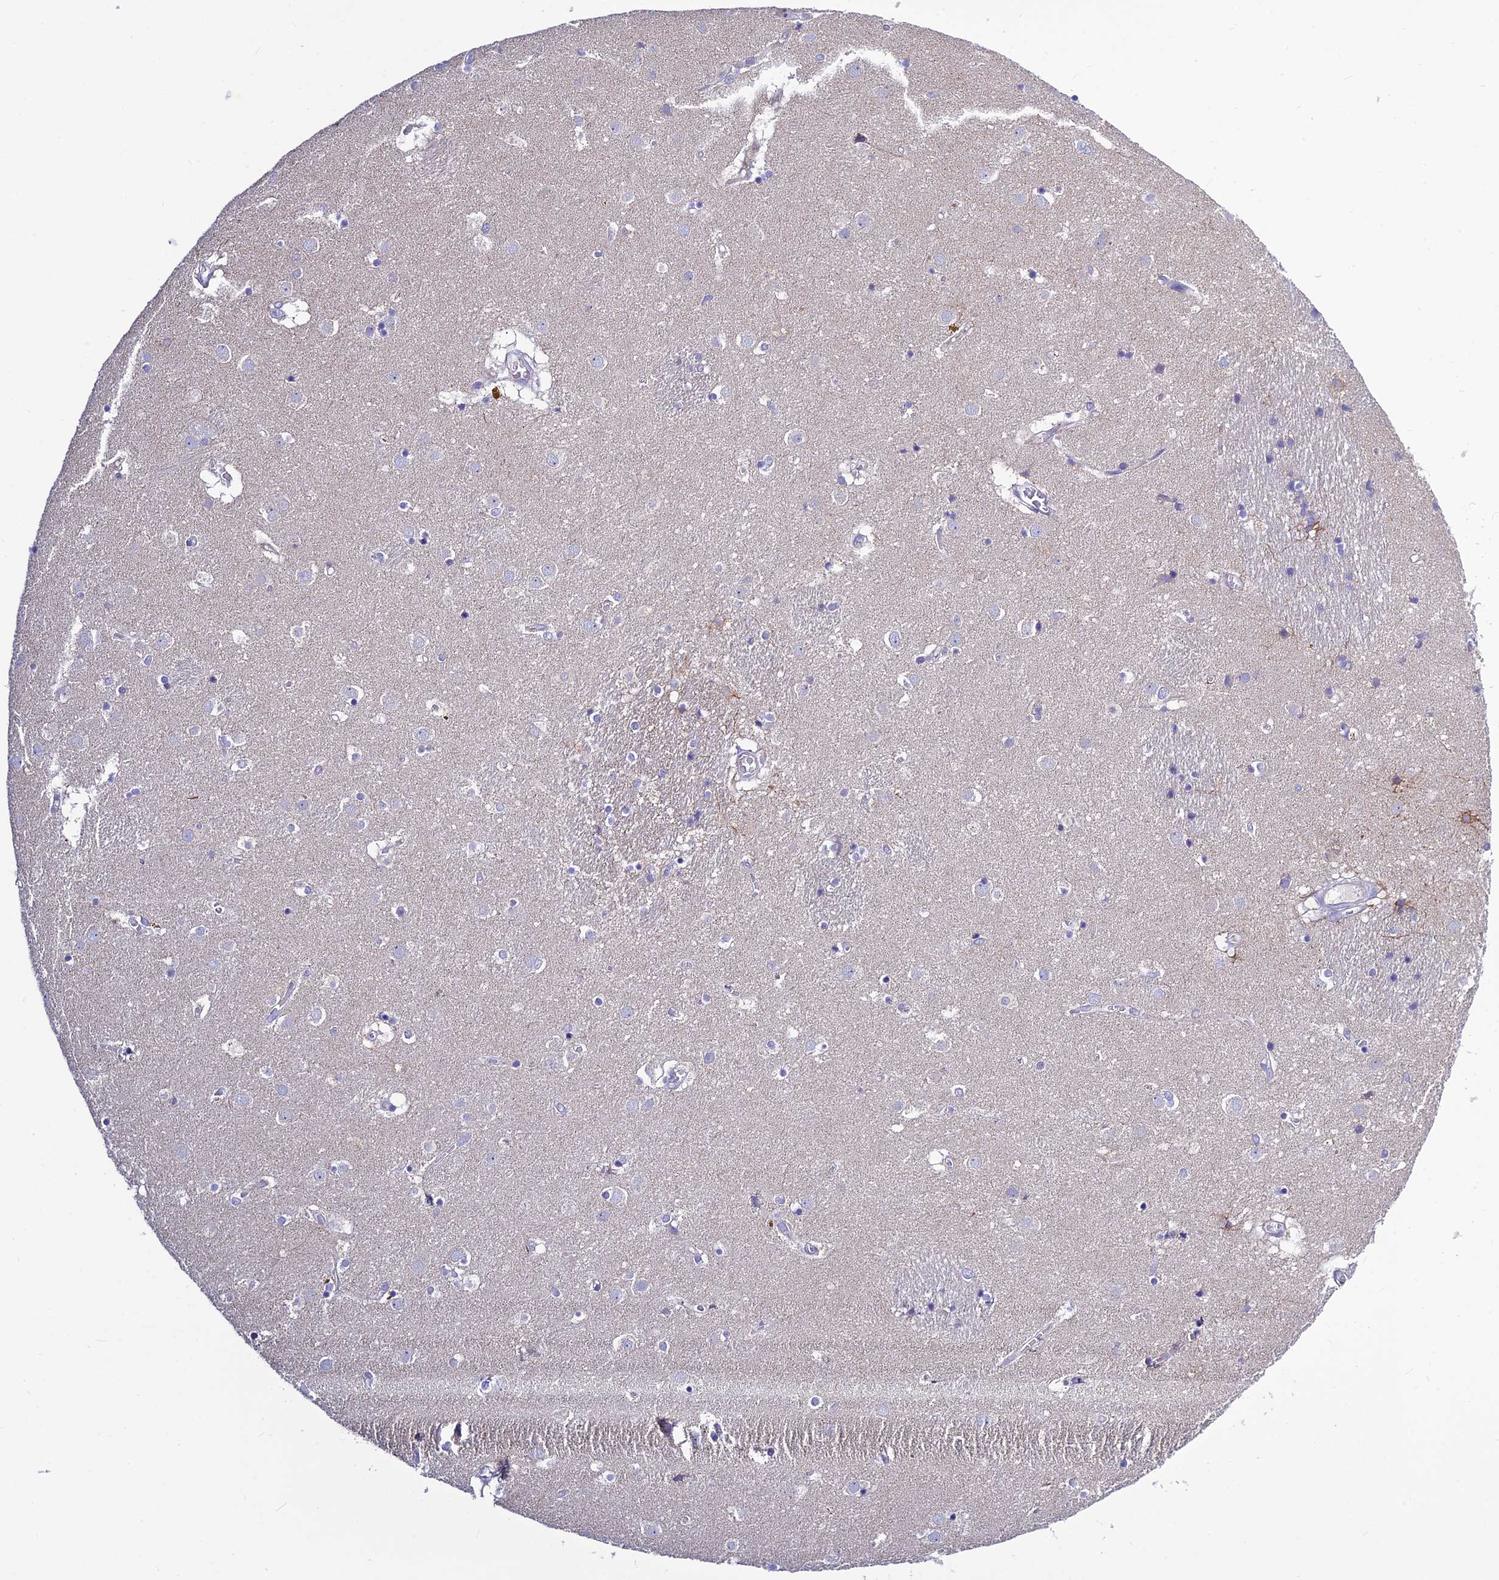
{"staining": {"intensity": "negative", "quantity": "none", "location": "none"}, "tissue": "caudate", "cell_type": "Glial cells", "image_type": "normal", "snomed": [{"axis": "morphology", "description": "Normal tissue, NOS"}, {"axis": "topography", "description": "Lateral ventricle wall"}], "caption": "IHC of benign human caudate shows no expression in glial cells.", "gene": "BHMT2", "patient": {"sex": "male", "age": 70}}